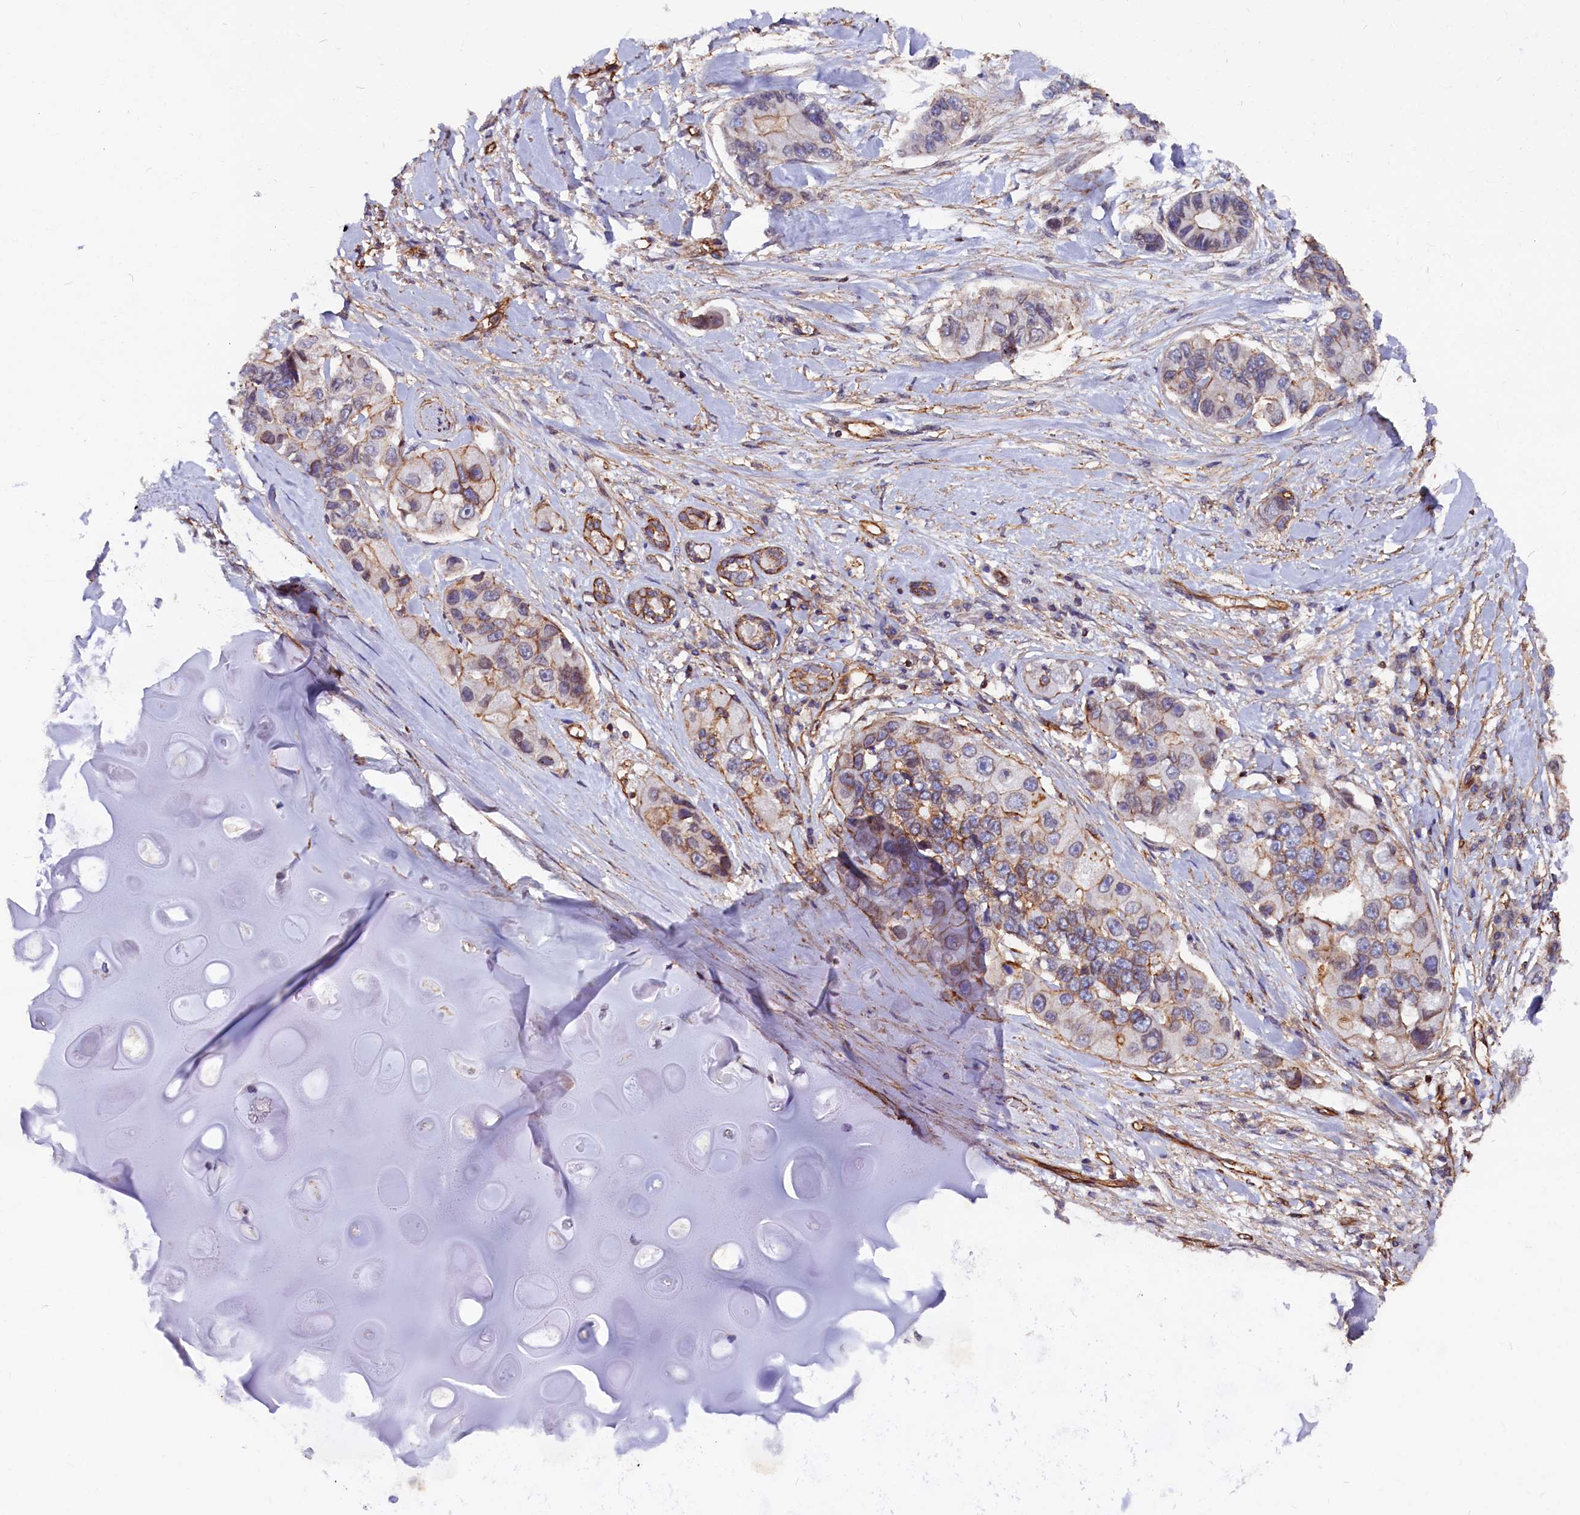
{"staining": {"intensity": "moderate", "quantity": "<25%", "location": "cytoplasmic/membranous"}, "tissue": "lung cancer", "cell_type": "Tumor cells", "image_type": "cancer", "snomed": [{"axis": "morphology", "description": "Adenocarcinoma, NOS"}, {"axis": "topography", "description": "Lung"}], "caption": "Lung adenocarcinoma stained with IHC shows moderate cytoplasmic/membranous staining in approximately <25% of tumor cells.", "gene": "ZNF749", "patient": {"sex": "female", "age": 54}}